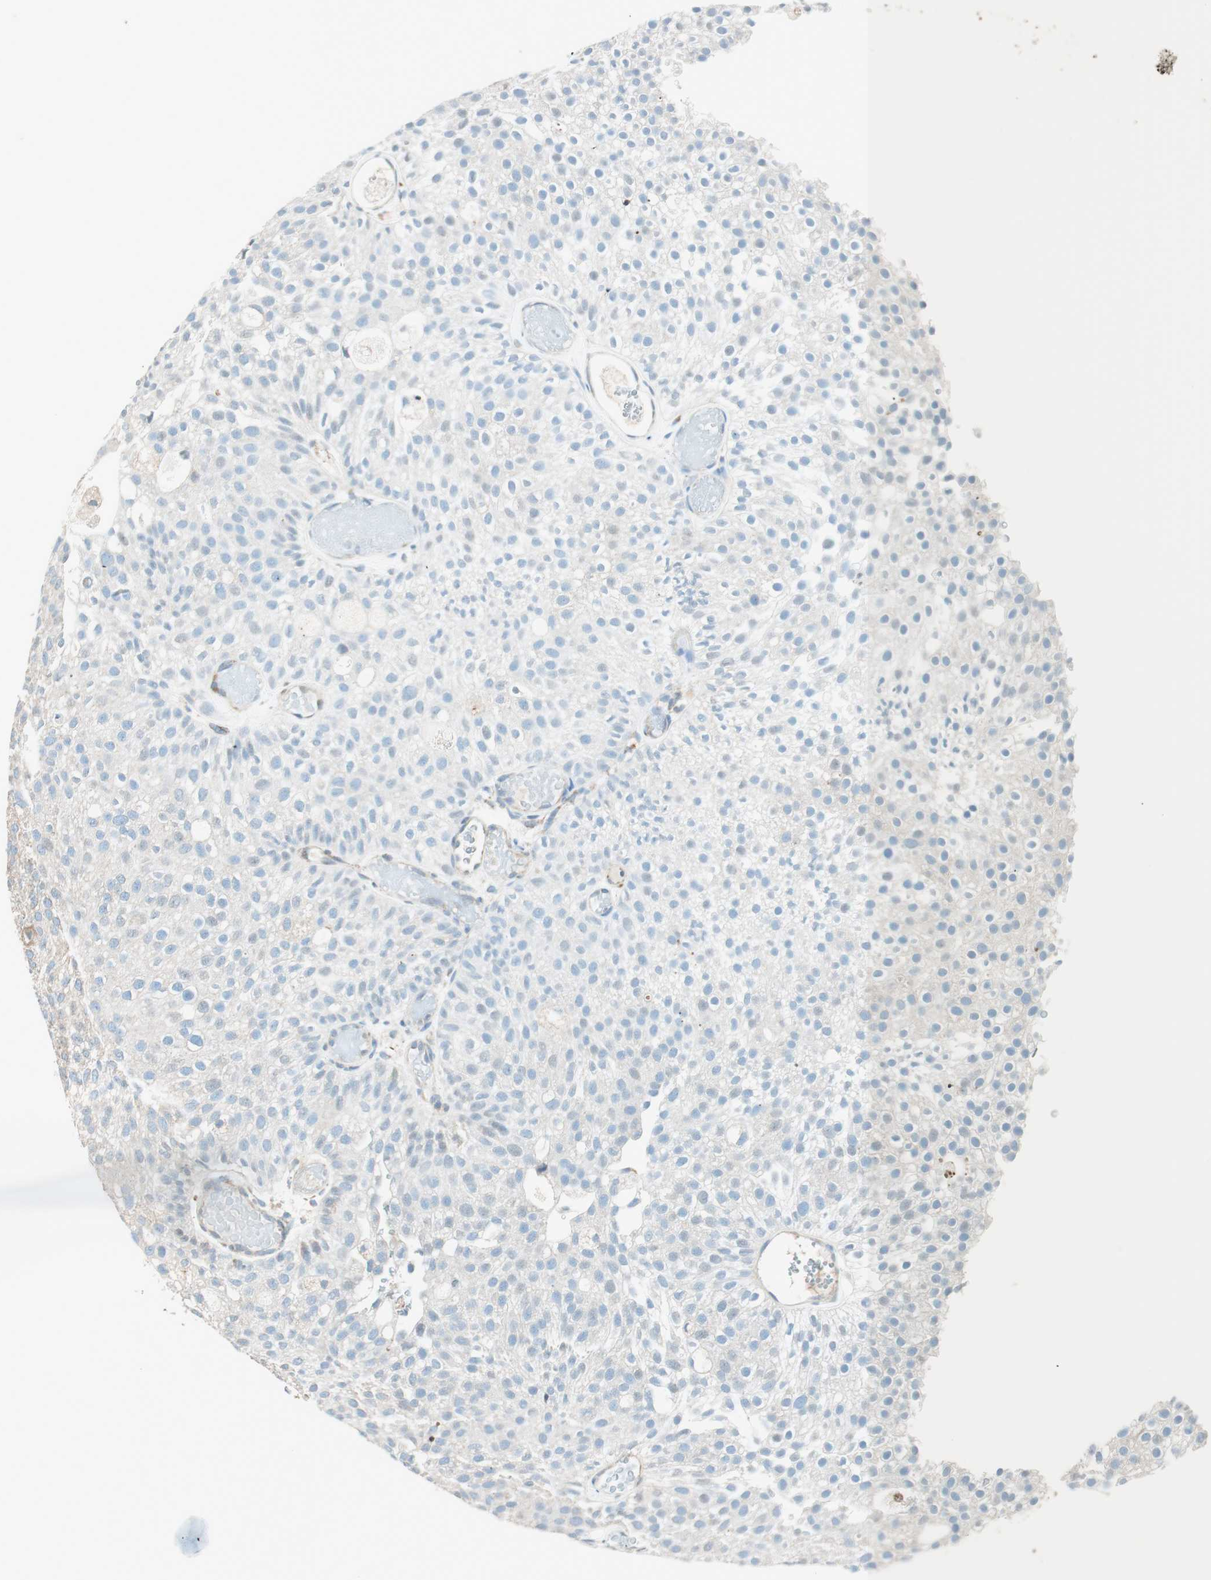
{"staining": {"intensity": "negative", "quantity": "none", "location": "none"}, "tissue": "urothelial cancer", "cell_type": "Tumor cells", "image_type": "cancer", "snomed": [{"axis": "morphology", "description": "Urothelial carcinoma, Low grade"}, {"axis": "topography", "description": "Urinary bladder"}], "caption": "High magnification brightfield microscopy of urothelial carcinoma (low-grade) stained with DAB (brown) and counterstained with hematoxylin (blue): tumor cells show no significant positivity.", "gene": "PRKCSH", "patient": {"sex": "male", "age": 78}}